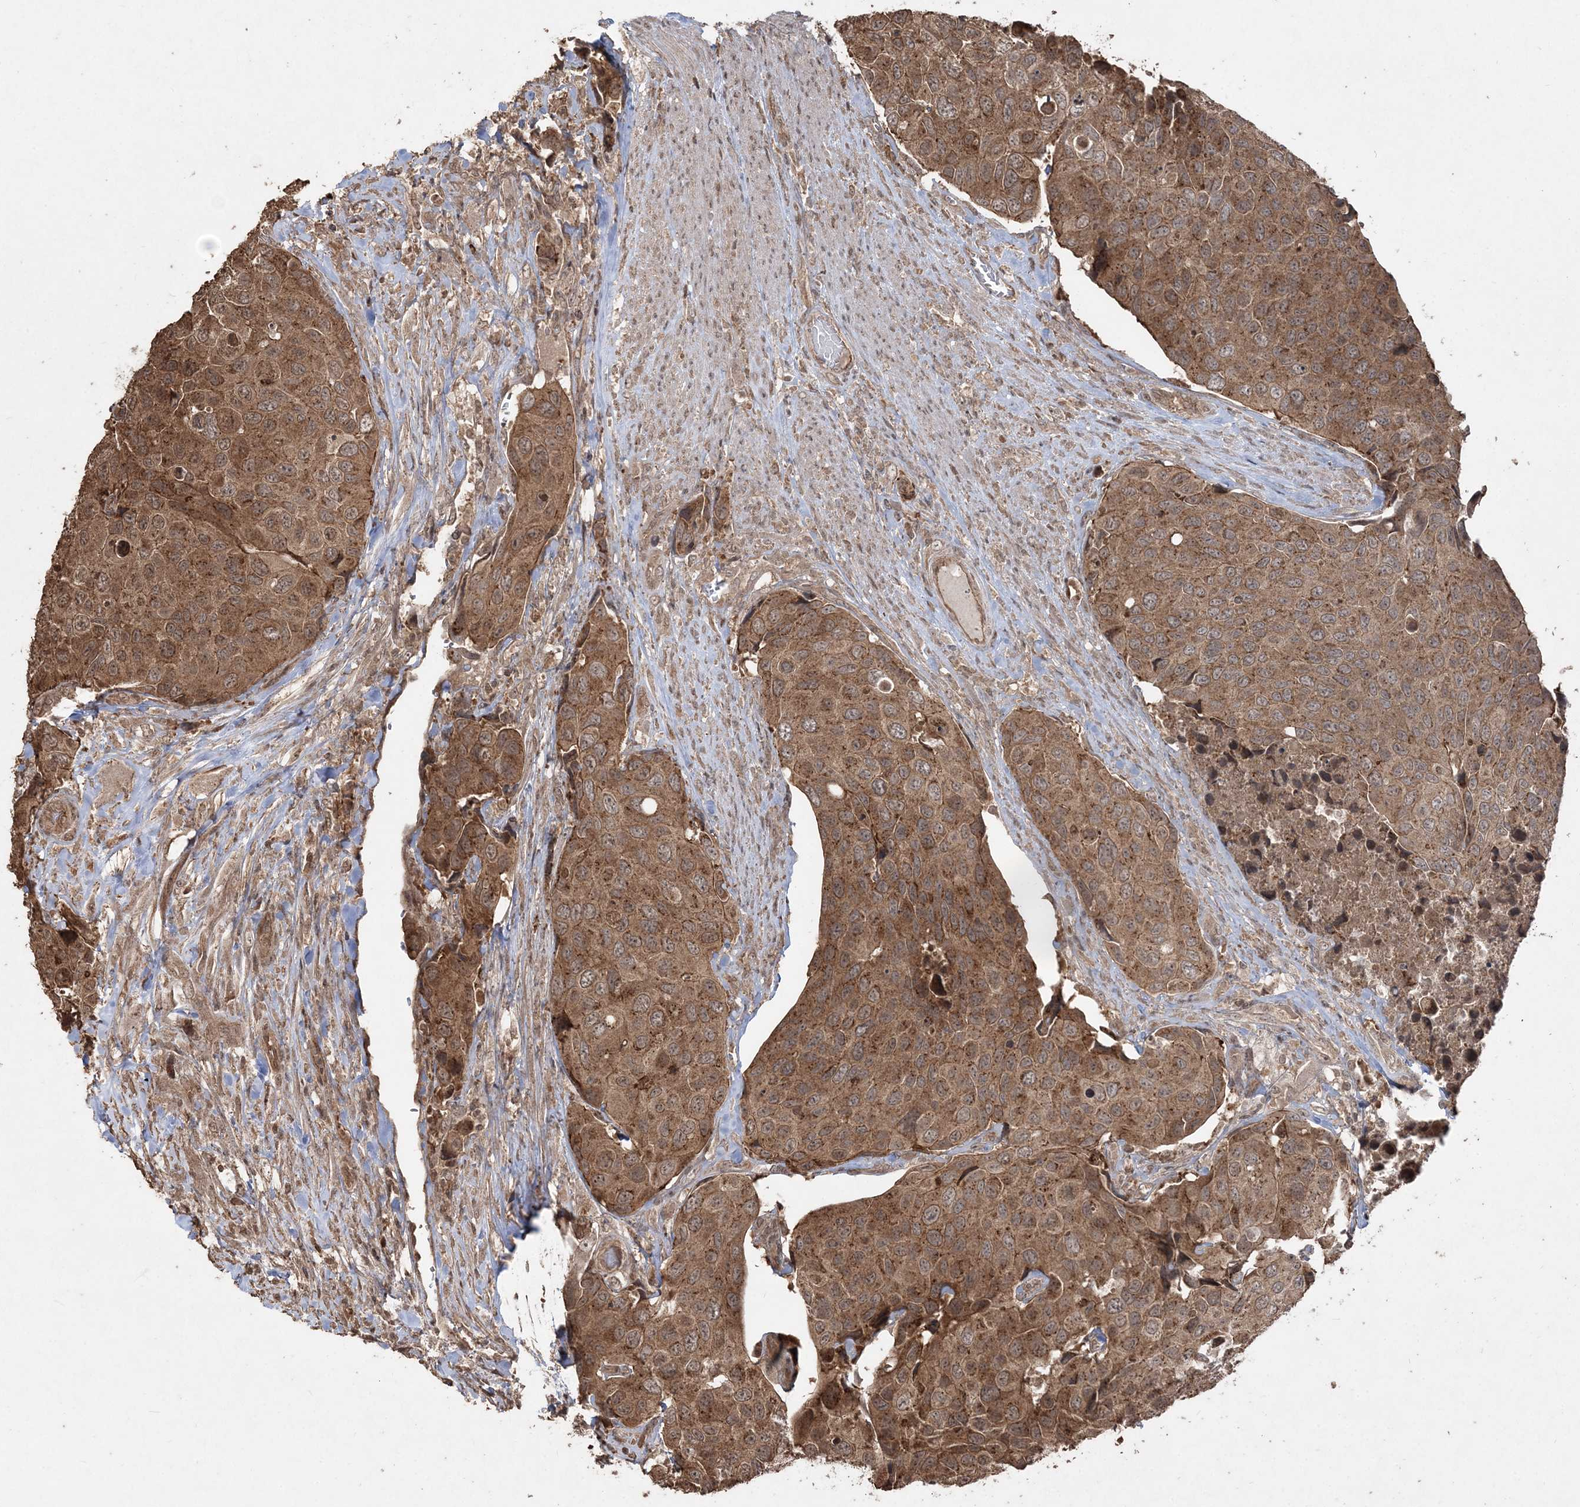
{"staining": {"intensity": "moderate", "quantity": ">75%", "location": "cytoplasmic/membranous"}, "tissue": "urothelial cancer", "cell_type": "Tumor cells", "image_type": "cancer", "snomed": [{"axis": "morphology", "description": "Urothelial carcinoma, High grade"}, {"axis": "topography", "description": "Urinary bladder"}], "caption": "Immunohistochemistry micrograph of neoplastic tissue: human urothelial carcinoma (high-grade) stained using immunohistochemistry displays medium levels of moderate protein expression localized specifically in the cytoplasmic/membranous of tumor cells, appearing as a cytoplasmic/membranous brown color.", "gene": "EHHADH", "patient": {"sex": "male", "age": 74}}